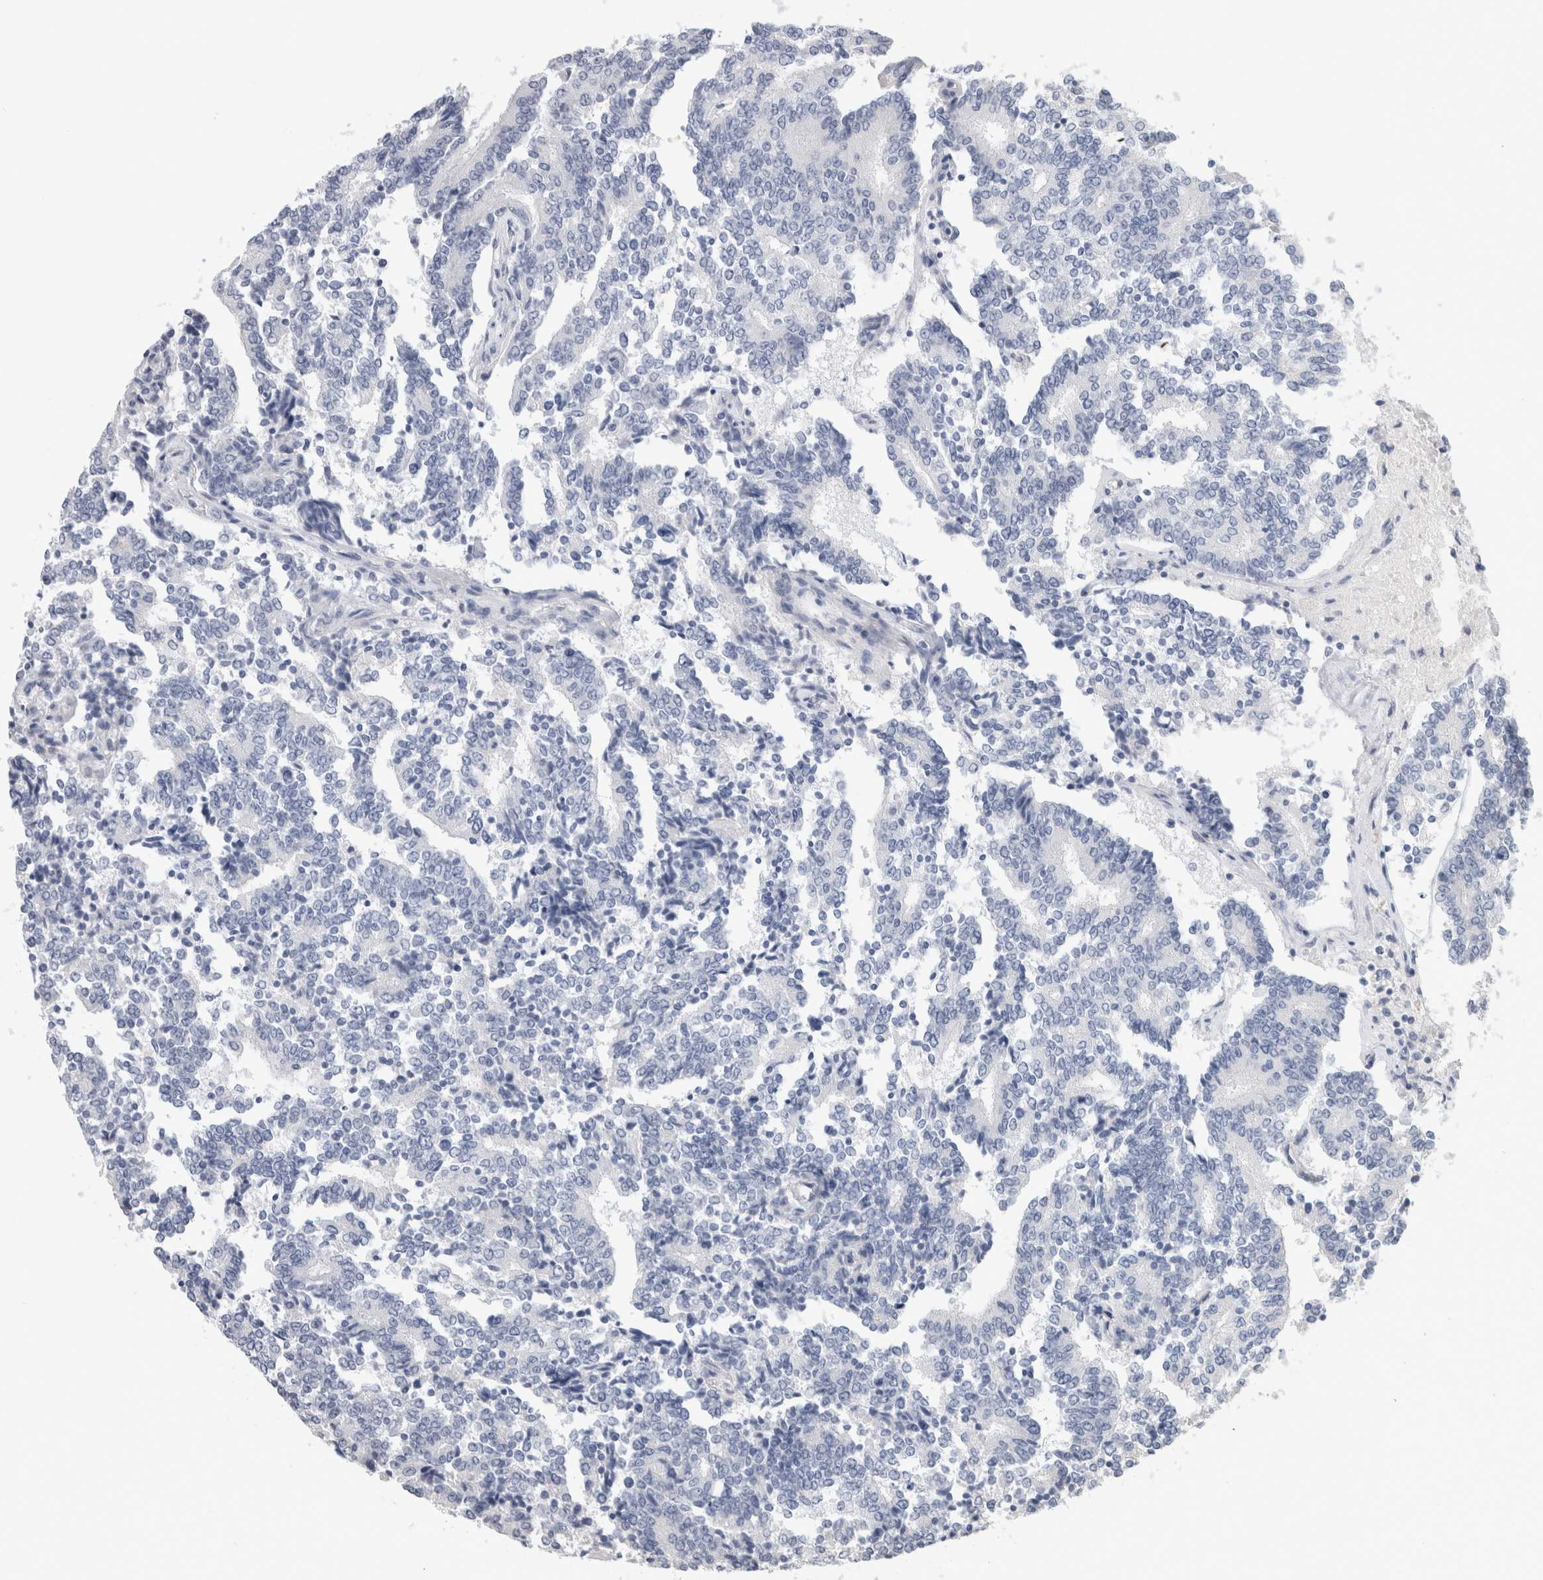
{"staining": {"intensity": "negative", "quantity": "none", "location": "none"}, "tissue": "prostate cancer", "cell_type": "Tumor cells", "image_type": "cancer", "snomed": [{"axis": "morphology", "description": "Normal tissue, NOS"}, {"axis": "morphology", "description": "Adenocarcinoma, High grade"}, {"axis": "topography", "description": "Prostate"}, {"axis": "topography", "description": "Seminal veicle"}], "caption": "IHC photomicrograph of high-grade adenocarcinoma (prostate) stained for a protein (brown), which demonstrates no staining in tumor cells. Brightfield microscopy of immunohistochemistry stained with DAB (brown) and hematoxylin (blue), captured at high magnification.", "gene": "AFP", "patient": {"sex": "male", "age": 55}}